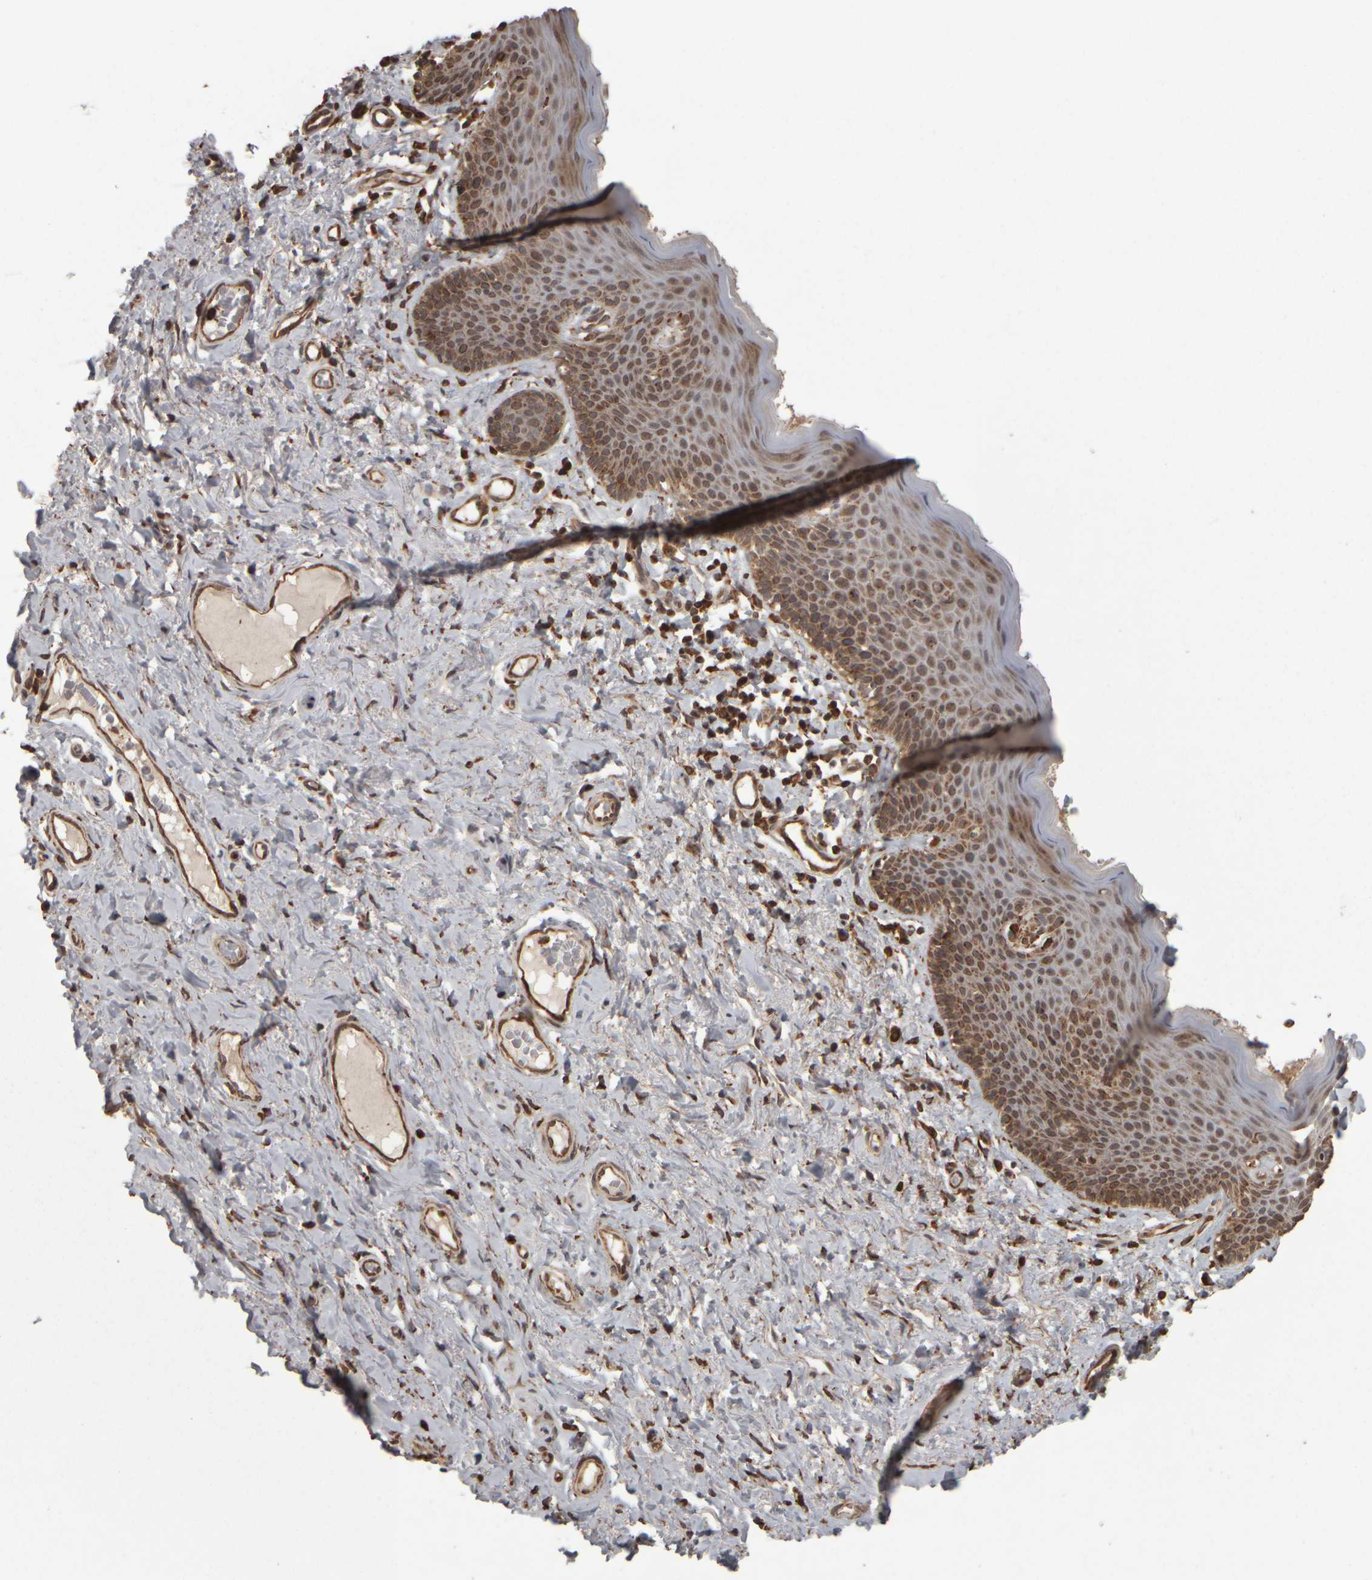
{"staining": {"intensity": "moderate", "quantity": ">75%", "location": "cytoplasmic/membranous"}, "tissue": "skin", "cell_type": "Epidermal cells", "image_type": "normal", "snomed": [{"axis": "morphology", "description": "Normal tissue, NOS"}, {"axis": "topography", "description": "Vulva"}], "caption": "Immunohistochemical staining of normal skin reveals medium levels of moderate cytoplasmic/membranous positivity in about >75% of epidermal cells. Nuclei are stained in blue.", "gene": "AGBL3", "patient": {"sex": "female", "age": 66}}